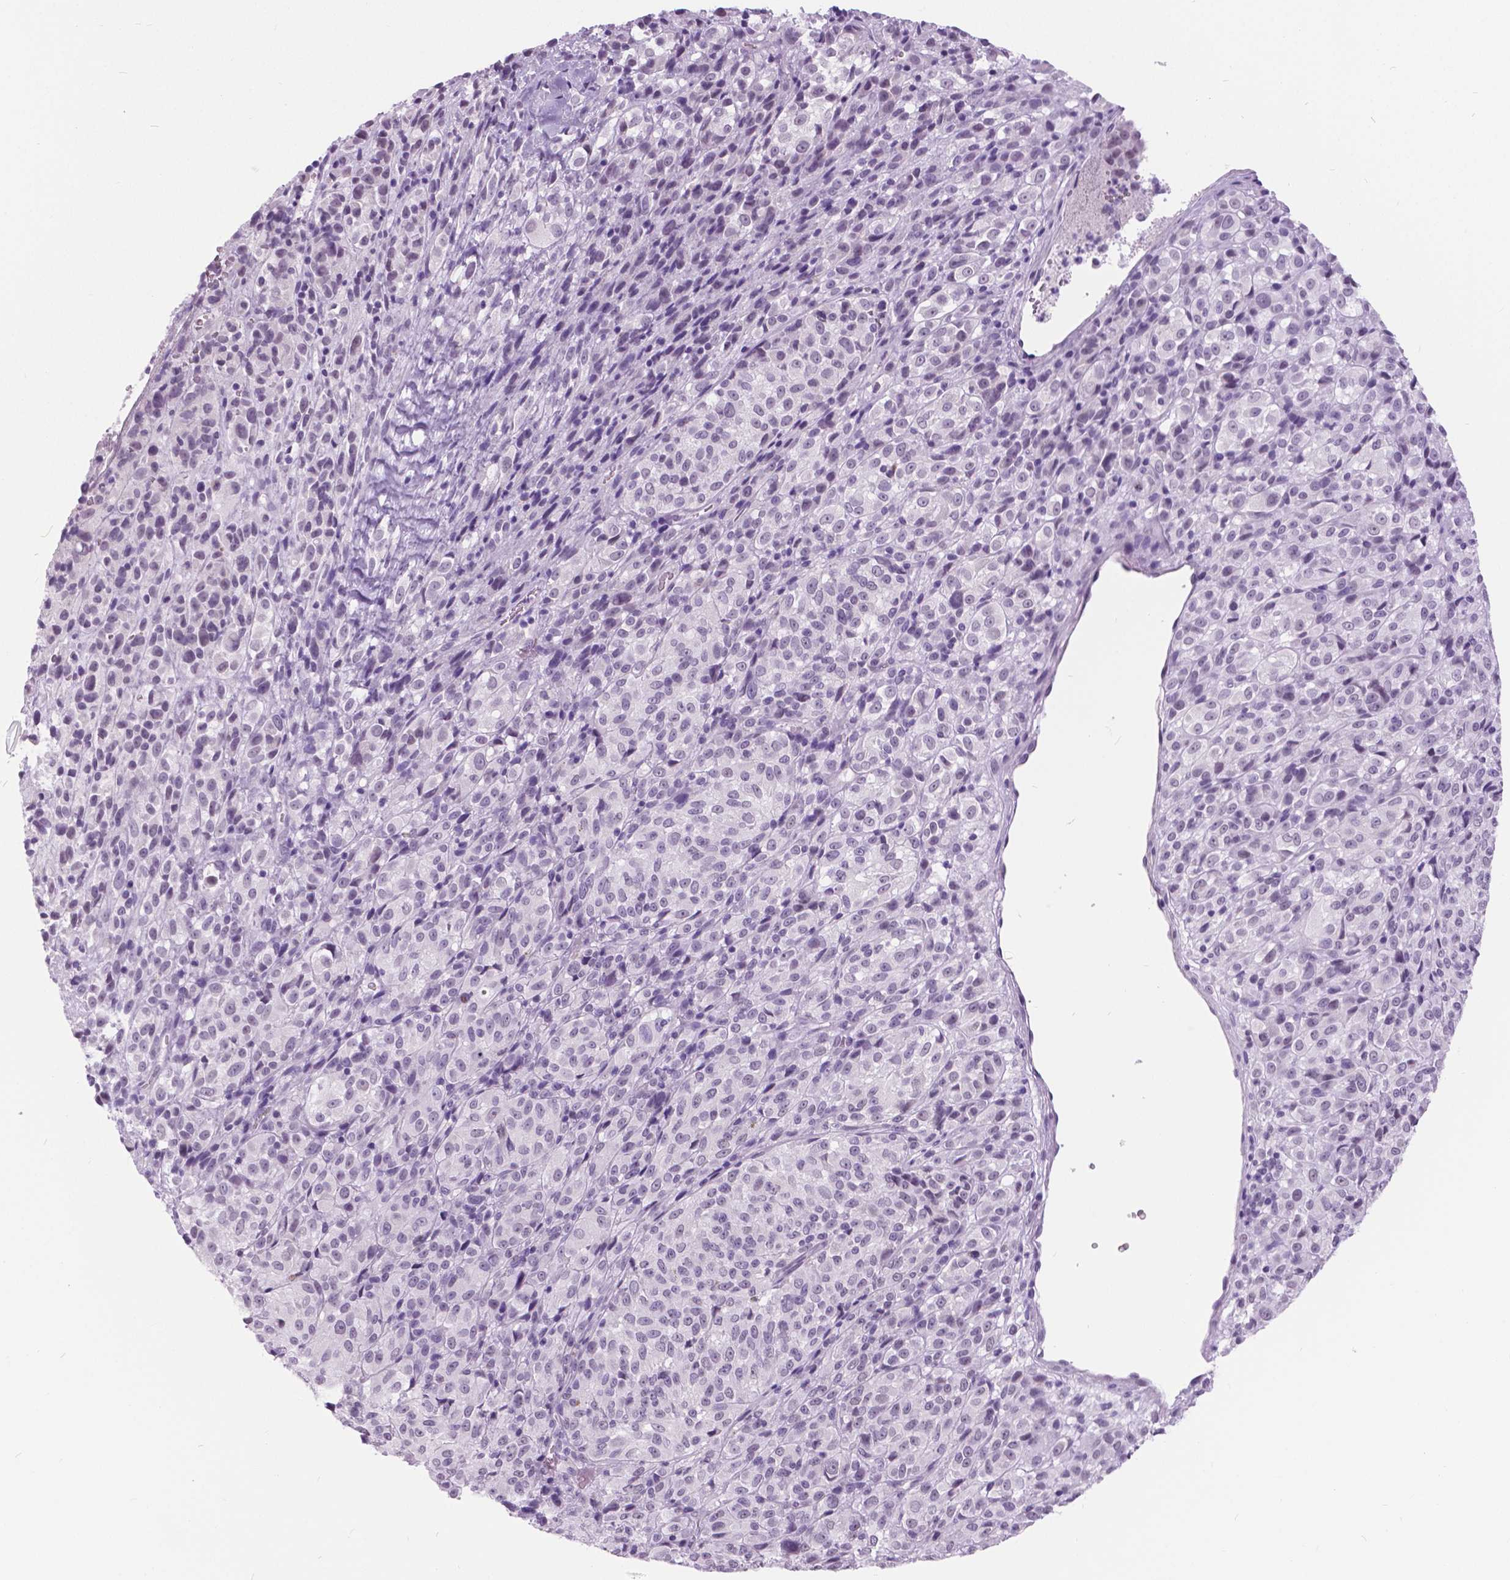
{"staining": {"intensity": "negative", "quantity": "none", "location": "none"}, "tissue": "melanoma", "cell_type": "Tumor cells", "image_type": "cancer", "snomed": [{"axis": "morphology", "description": "Malignant melanoma, Metastatic site"}, {"axis": "topography", "description": "Brain"}], "caption": "IHC micrograph of melanoma stained for a protein (brown), which shows no positivity in tumor cells. (Brightfield microscopy of DAB (3,3'-diaminobenzidine) immunohistochemistry (IHC) at high magnification).", "gene": "MYOM1", "patient": {"sex": "female", "age": 56}}